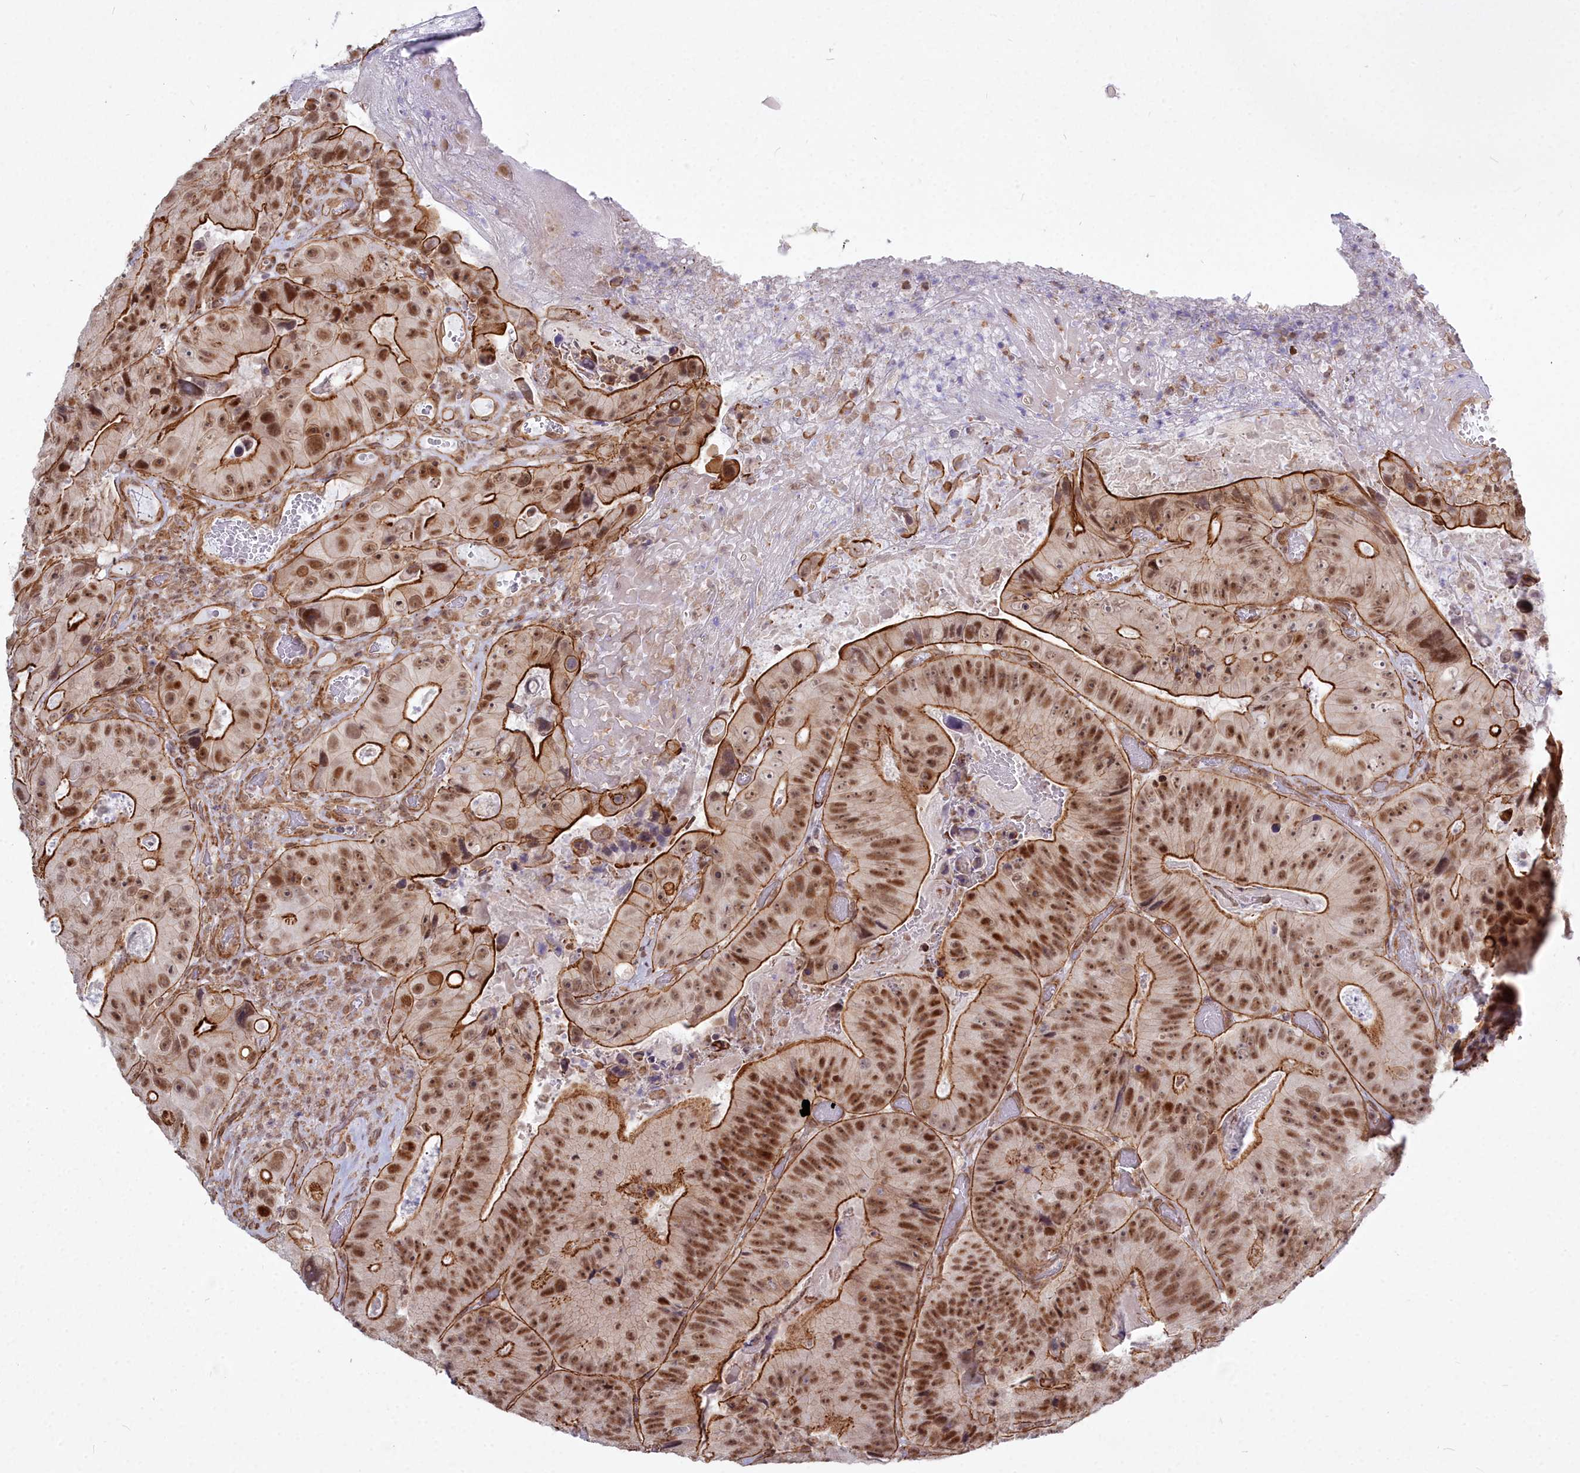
{"staining": {"intensity": "strong", "quantity": ">75%", "location": "cytoplasmic/membranous,nuclear"}, "tissue": "colorectal cancer", "cell_type": "Tumor cells", "image_type": "cancer", "snomed": [{"axis": "morphology", "description": "Adenocarcinoma, NOS"}, {"axis": "topography", "description": "Colon"}], "caption": "The image demonstrates staining of colorectal cancer (adenocarcinoma), revealing strong cytoplasmic/membranous and nuclear protein staining (brown color) within tumor cells.", "gene": "YJU2", "patient": {"sex": "female", "age": 86}}